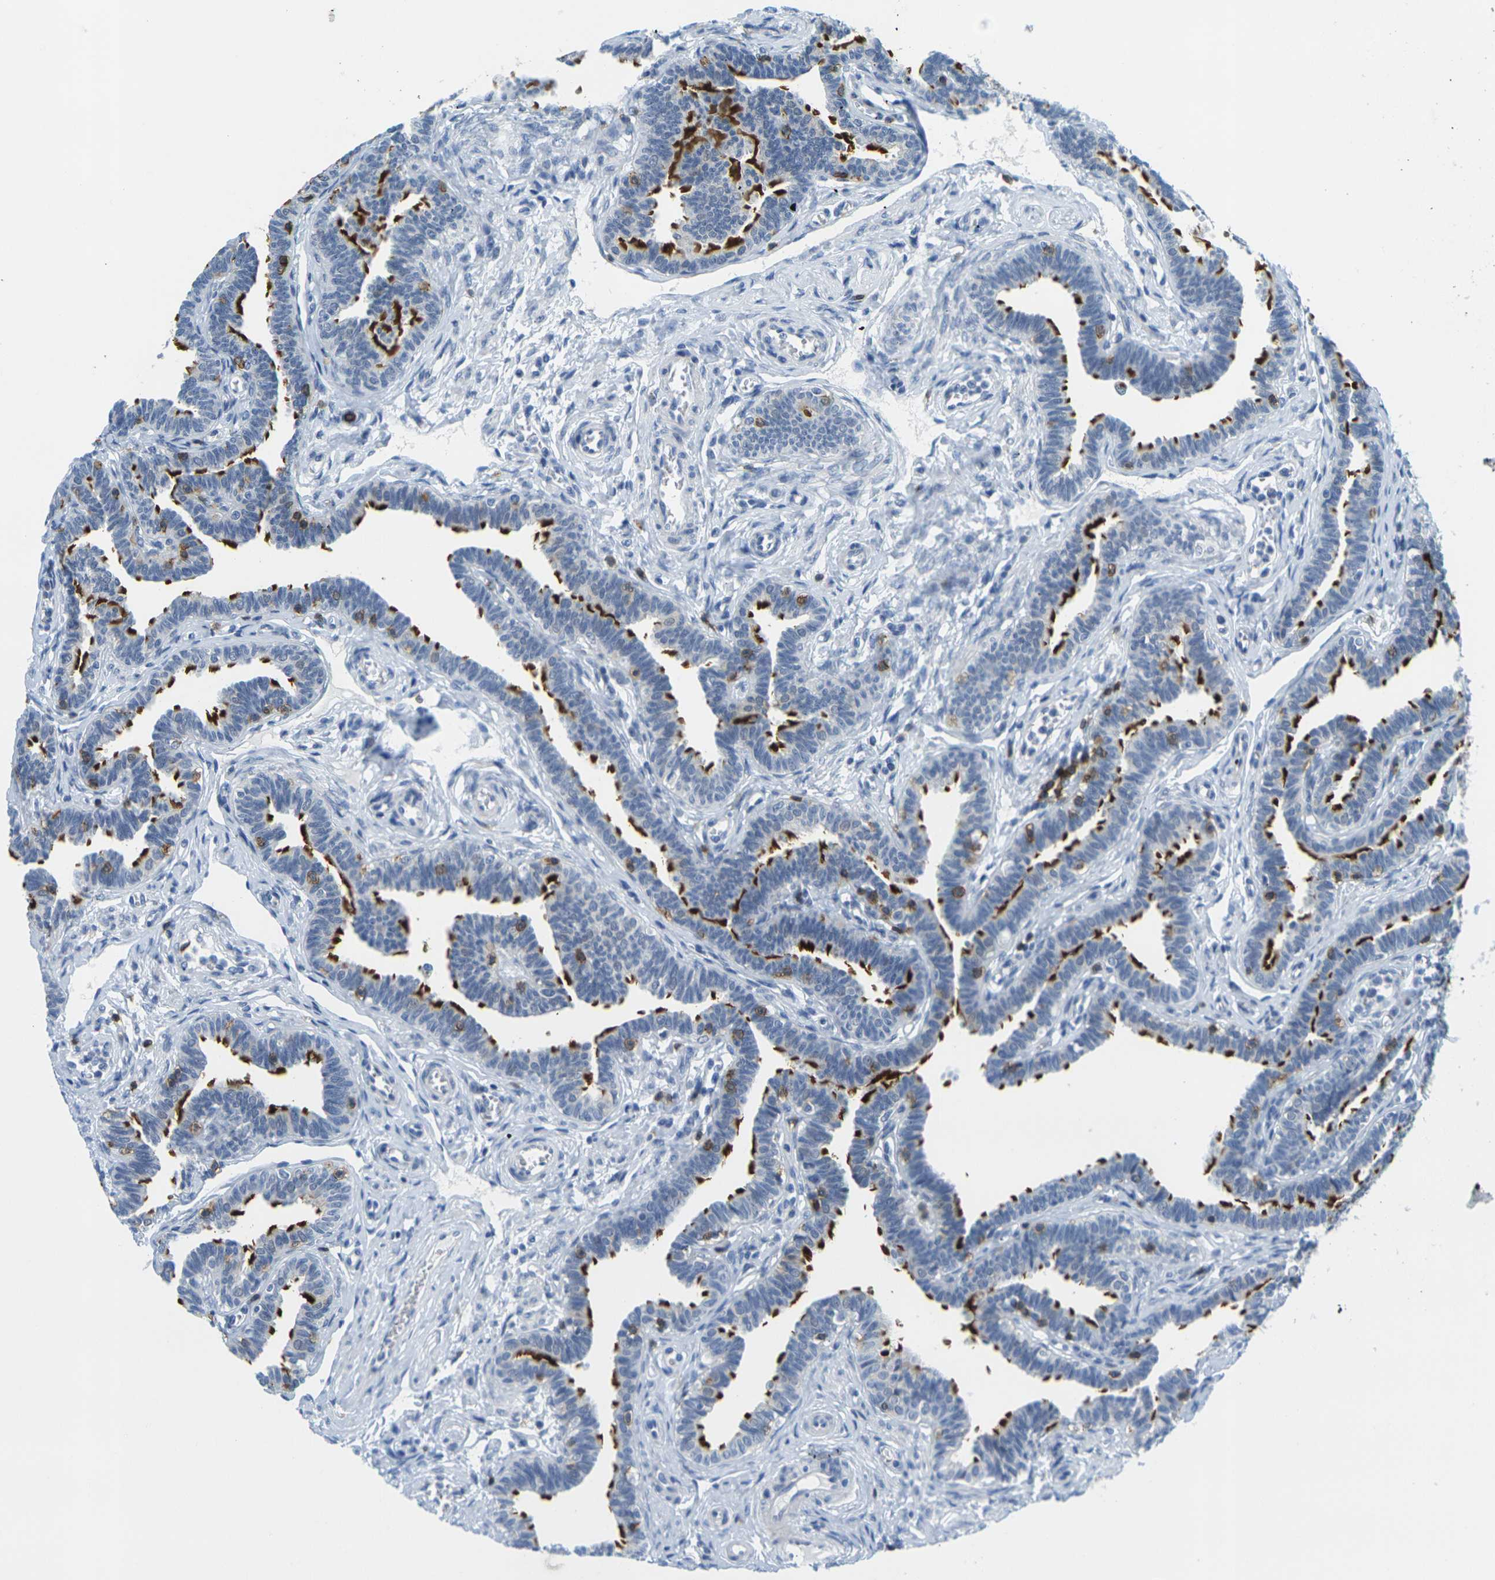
{"staining": {"intensity": "strong", "quantity": "25%-75%", "location": "cytoplasmic/membranous"}, "tissue": "fallopian tube", "cell_type": "Glandular cells", "image_type": "normal", "snomed": [{"axis": "morphology", "description": "Normal tissue, NOS"}, {"axis": "topography", "description": "Fallopian tube"}, {"axis": "topography", "description": "Ovary"}], "caption": "The micrograph displays staining of normal fallopian tube, revealing strong cytoplasmic/membranous protein positivity (brown color) within glandular cells. The staining is performed using DAB brown chromogen to label protein expression. The nuclei are counter-stained blue using hematoxylin.", "gene": "CD3D", "patient": {"sex": "female", "age": 23}}